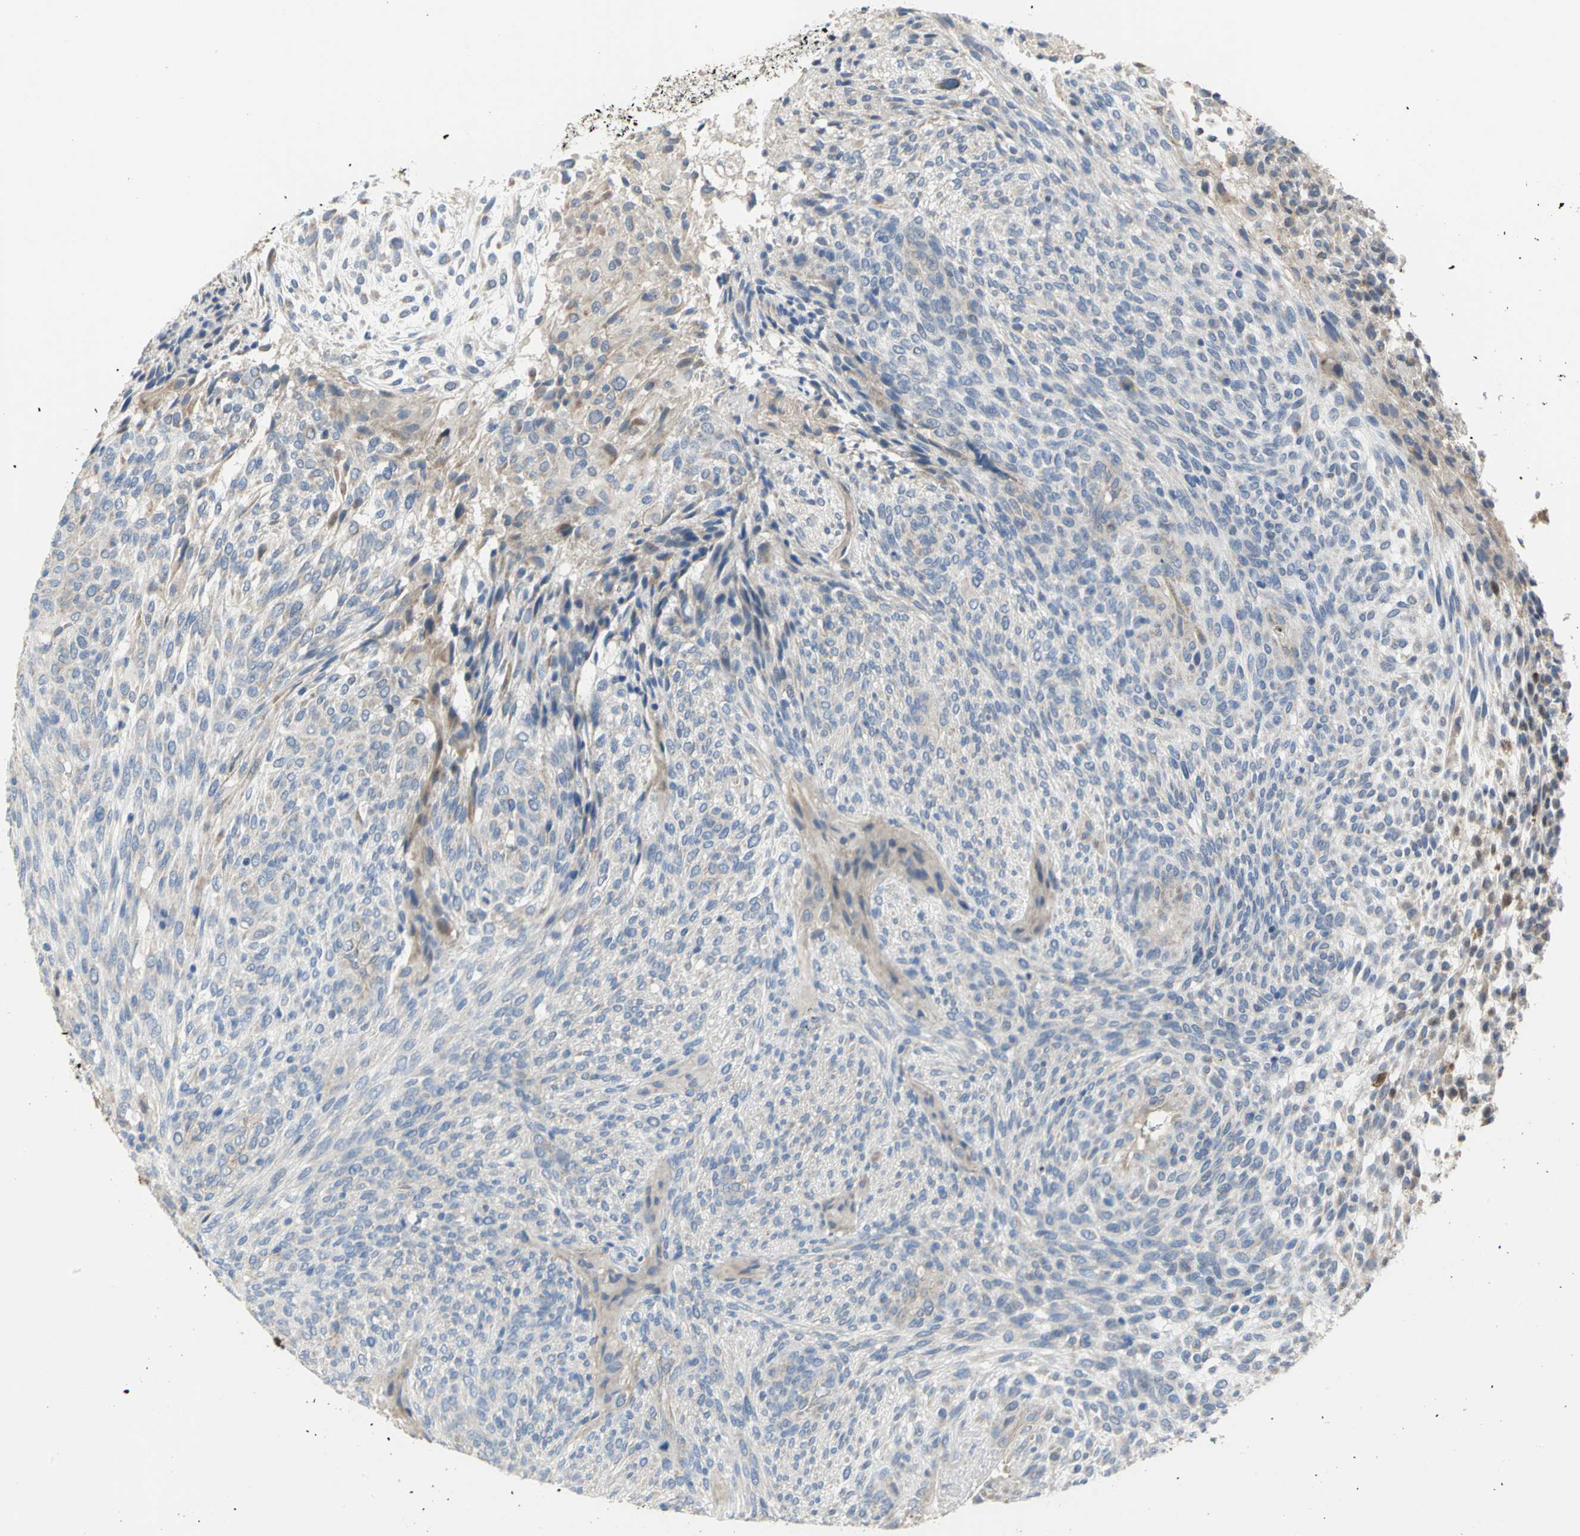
{"staining": {"intensity": "weak", "quantity": "<25%", "location": "cytoplasmic/membranous"}, "tissue": "glioma", "cell_type": "Tumor cells", "image_type": "cancer", "snomed": [{"axis": "morphology", "description": "Glioma, malignant, High grade"}, {"axis": "topography", "description": "Cerebral cortex"}], "caption": "High power microscopy image of an immunohistochemistry (IHC) micrograph of malignant glioma (high-grade), revealing no significant staining in tumor cells.", "gene": "HTR1F", "patient": {"sex": "female", "age": 55}}